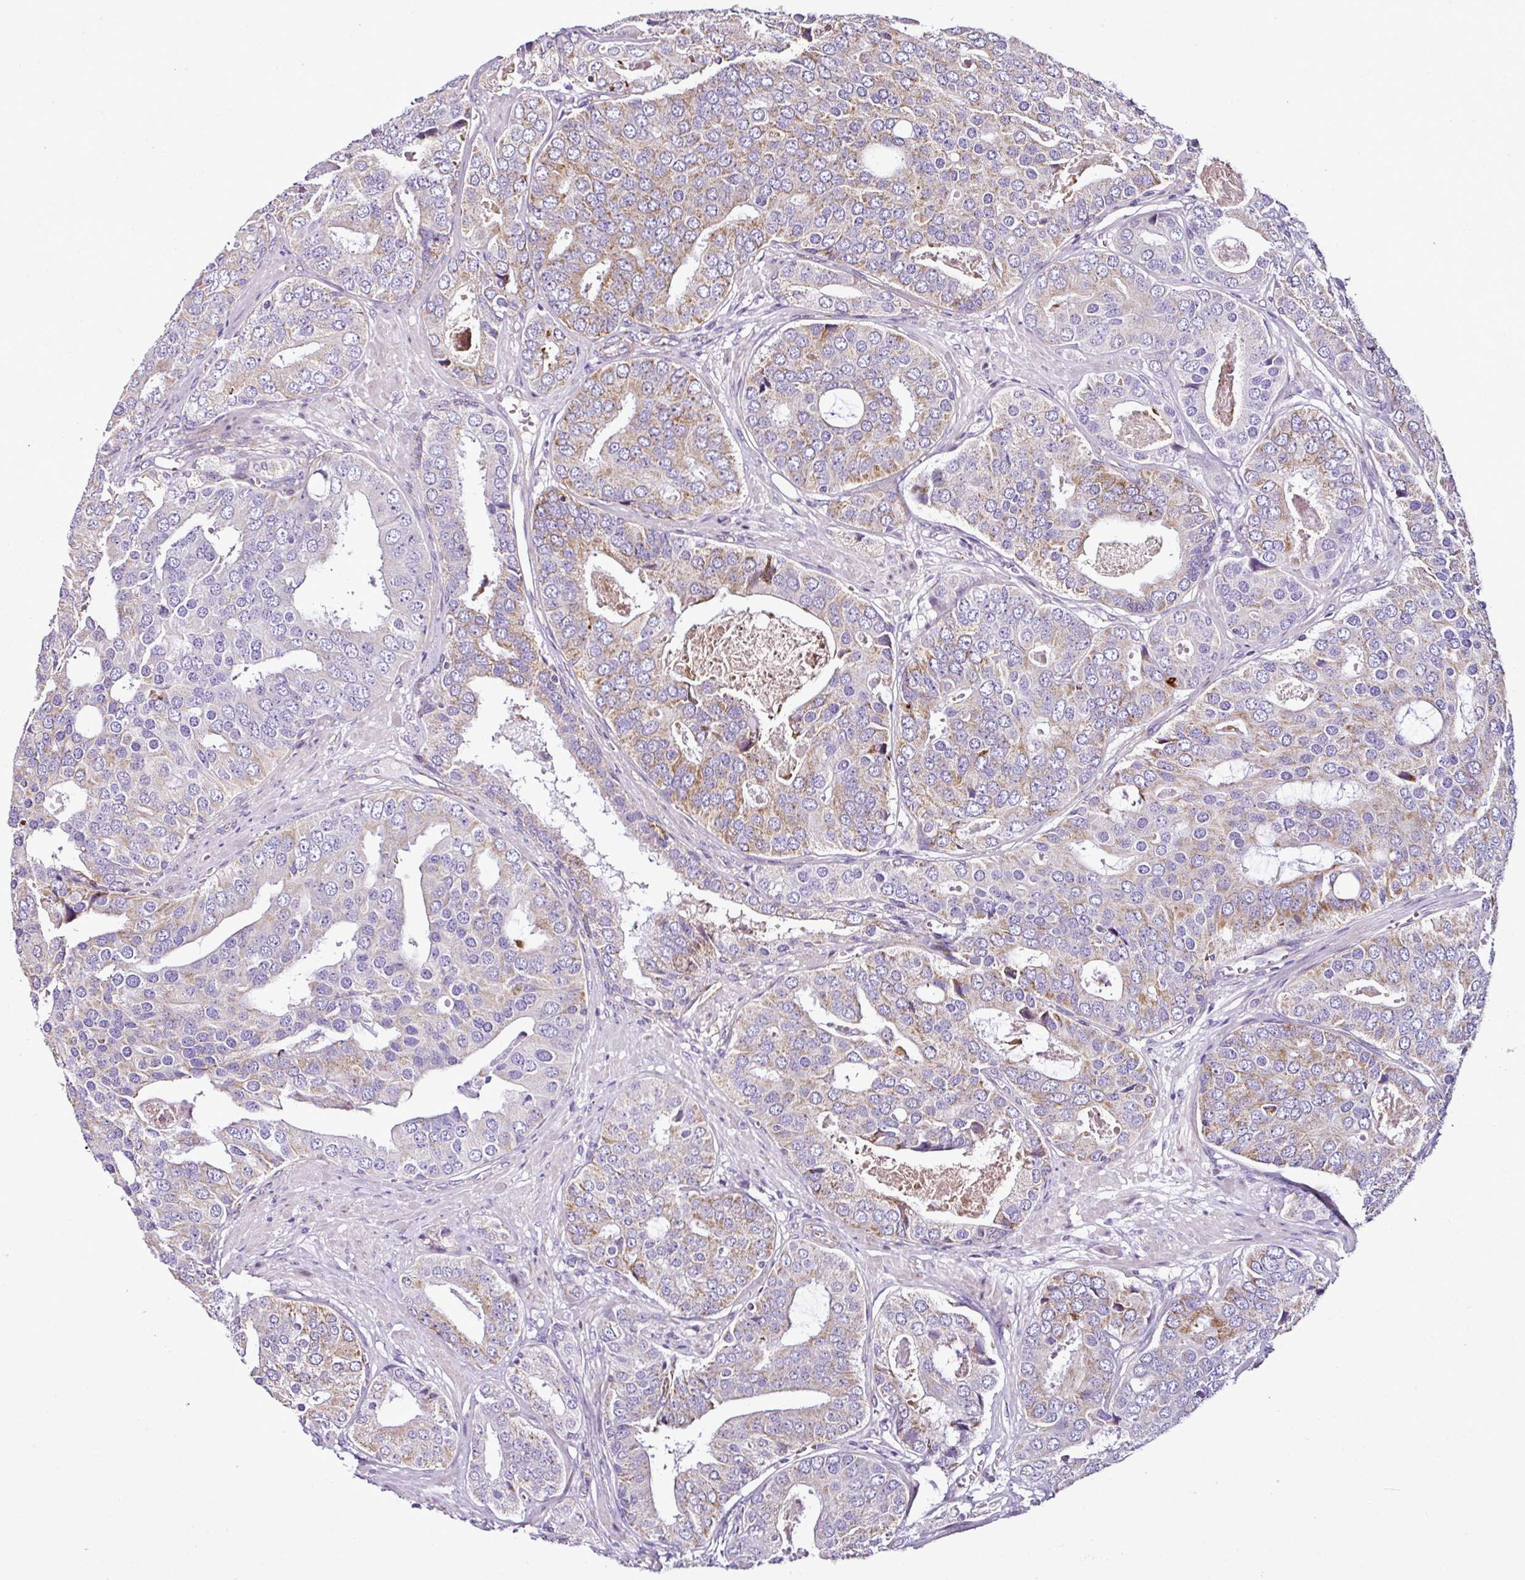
{"staining": {"intensity": "moderate", "quantity": "25%-75%", "location": "cytoplasmic/membranous"}, "tissue": "prostate cancer", "cell_type": "Tumor cells", "image_type": "cancer", "snomed": [{"axis": "morphology", "description": "Adenocarcinoma, High grade"}, {"axis": "topography", "description": "Prostate"}], "caption": "This is a histology image of immunohistochemistry (IHC) staining of prostate cancer (high-grade adenocarcinoma), which shows moderate positivity in the cytoplasmic/membranous of tumor cells.", "gene": "DPAGT1", "patient": {"sex": "male", "age": 71}}